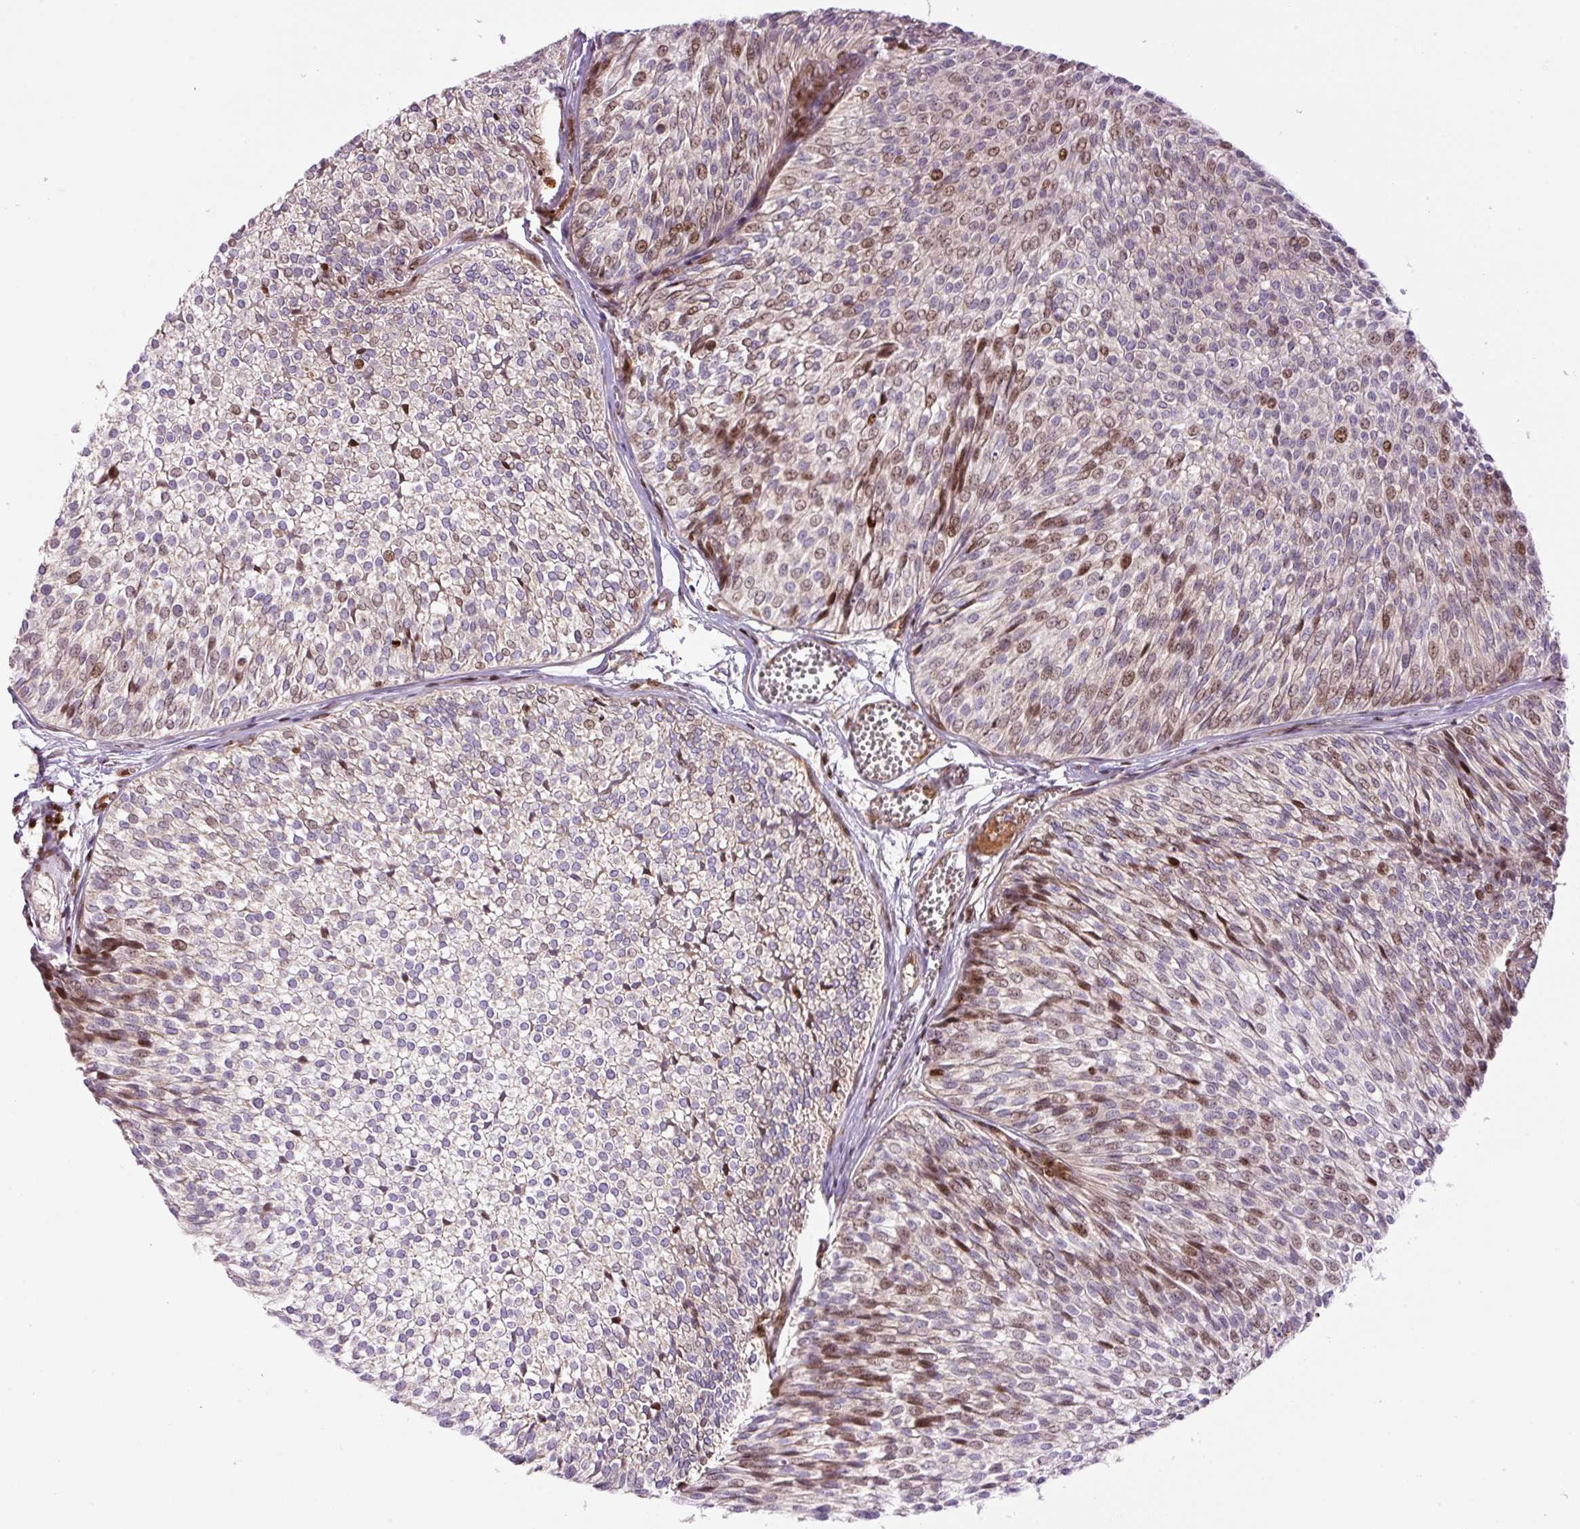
{"staining": {"intensity": "moderate", "quantity": "25%-75%", "location": "nuclear"}, "tissue": "urothelial cancer", "cell_type": "Tumor cells", "image_type": "cancer", "snomed": [{"axis": "morphology", "description": "Urothelial carcinoma, Low grade"}, {"axis": "topography", "description": "Urinary bladder"}], "caption": "IHC photomicrograph of human urothelial cancer stained for a protein (brown), which demonstrates medium levels of moderate nuclear staining in about 25%-75% of tumor cells.", "gene": "TMEM8B", "patient": {"sex": "male", "age": 91}}